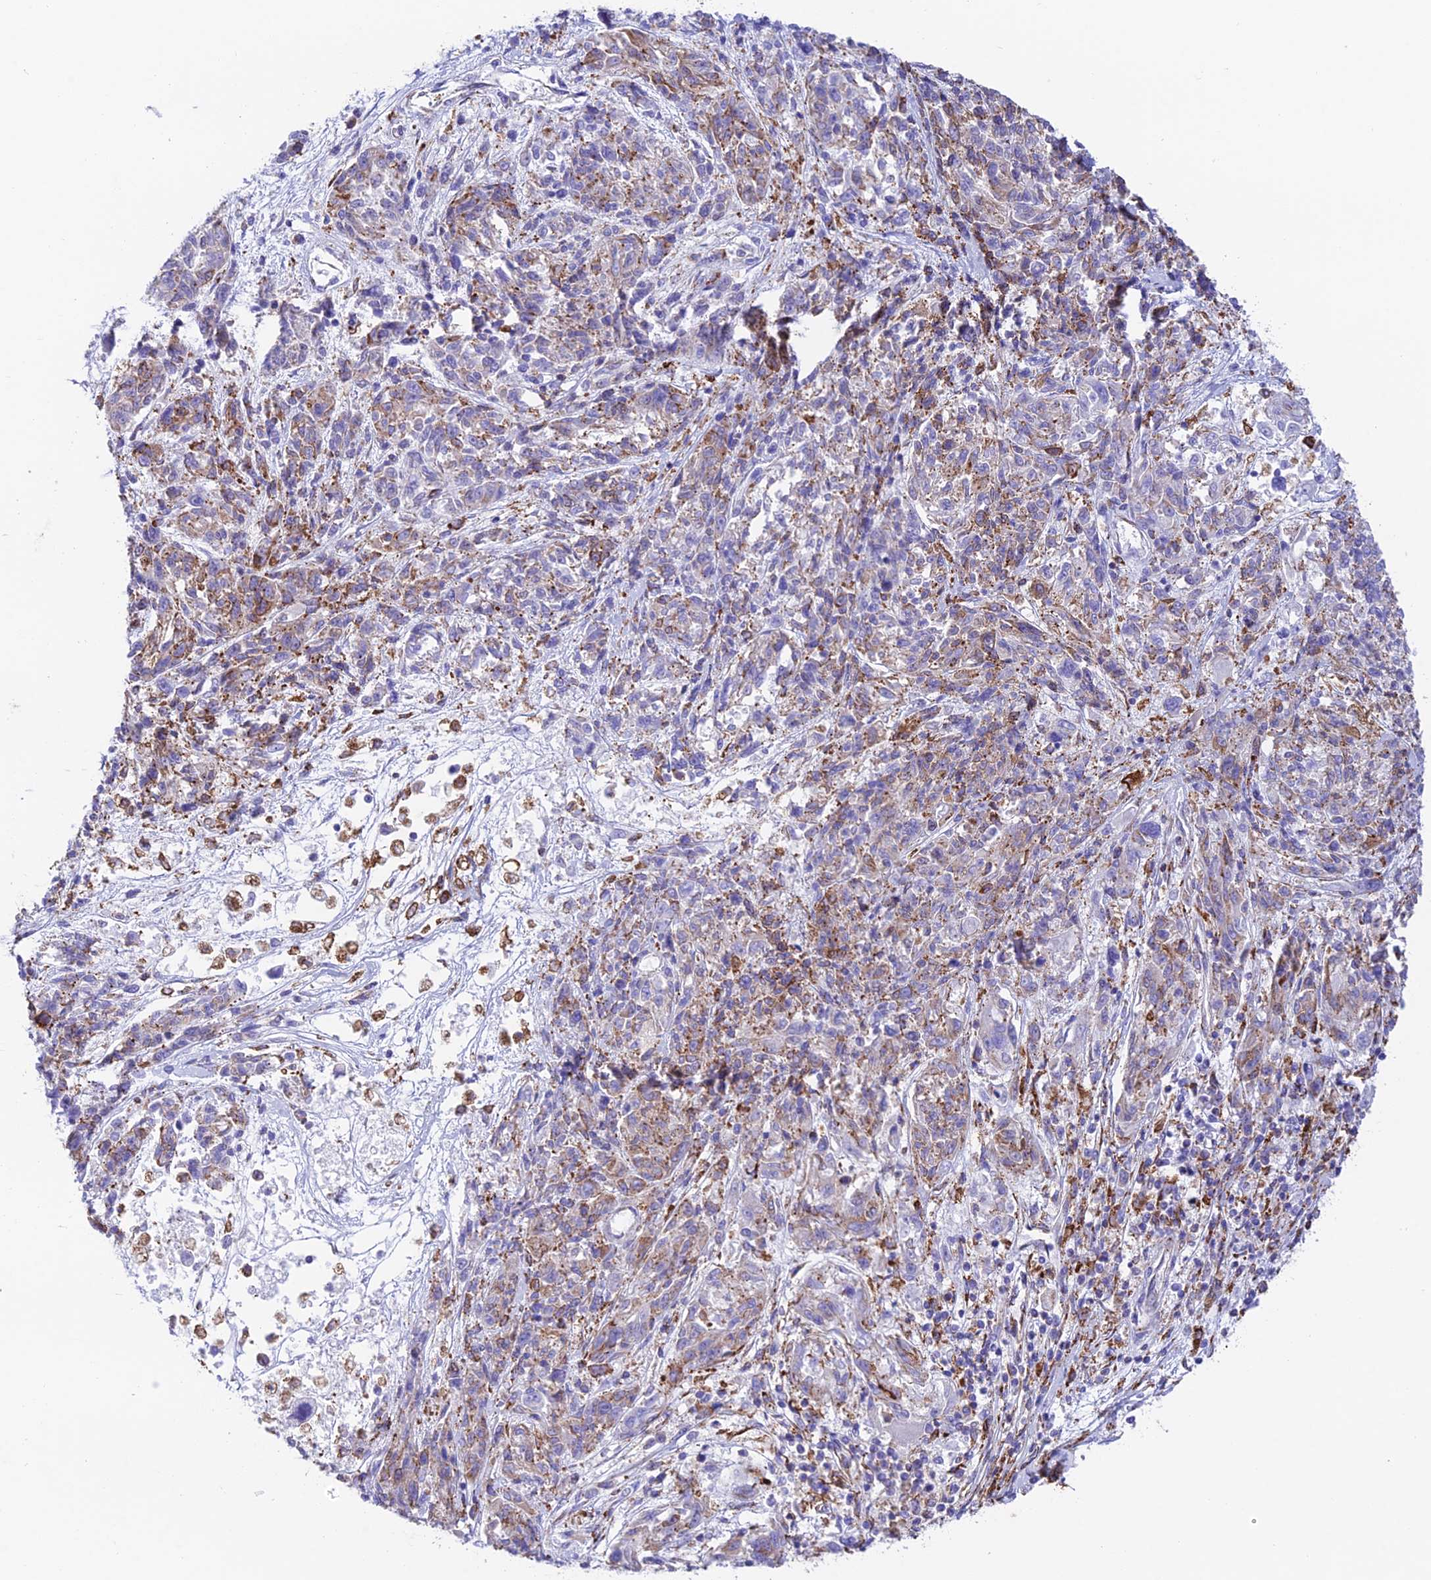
{"staining": {"intensity": "moderate", "quantity": "<25%", "location": "cytoplasmic/membranous"}, "tissue": "melanoma", "cell_type": "Tumor cells", "image_type": "cancer", "snomed": [{"axis": "morphology", "description": "Malignant melanoma, NOS"}, {"axis": "topography", "description": "Skin"}], "caption": "Moderate cytoplasmic/membranous protein expression is seen in about <25% of tumor cells in melanoma. Using DAB (3,3'-diaminobenzidine) (brown) and hematoxylin (blue) stains, captured at high magnification using brightfield microscopy.", "gene": "TUBGCP6", "patient": {"sex": "male", "age": 53}}